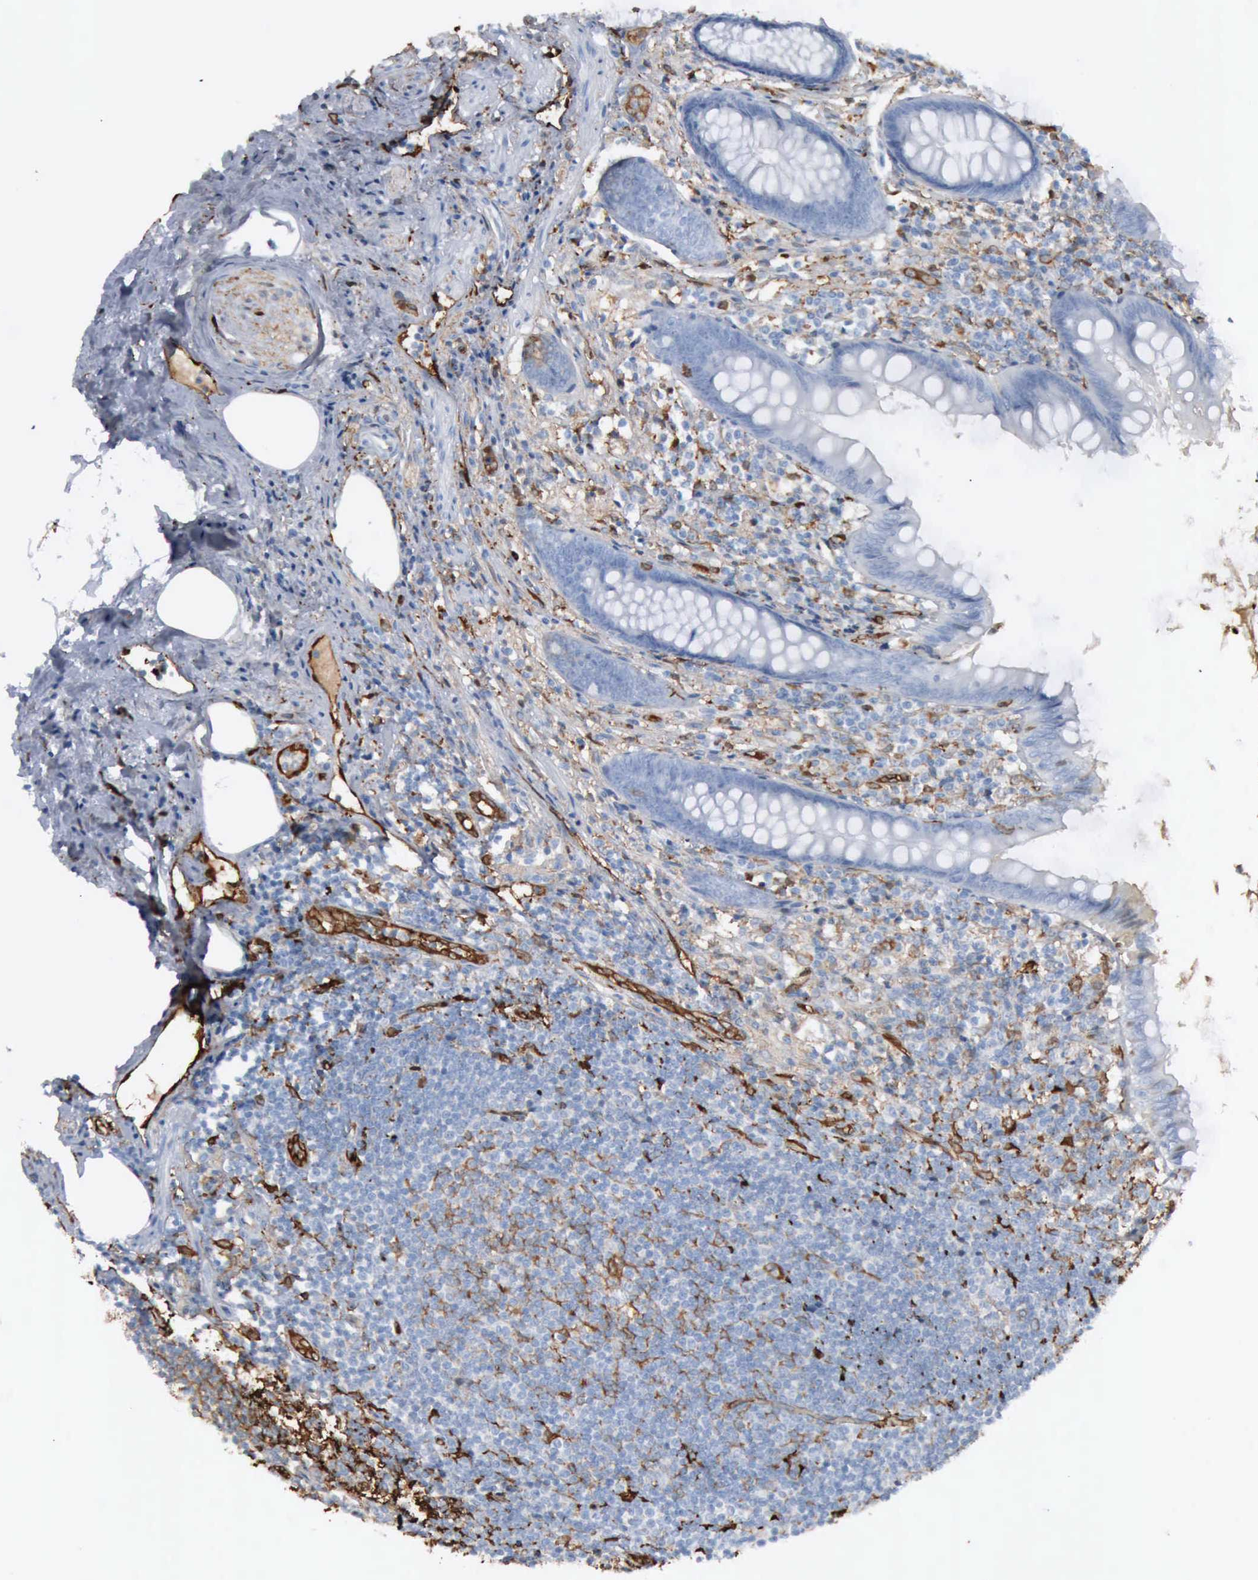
{"staining": {"intensity": "negative", "quantity": "none", "location": "none"}, "tissue": "appendix", "cell_type": "Glandular cells", "image_type": "normal", "snomed": [{"axis": "morphology", "description": "Normal tissue, NOS"}, {"axis": "topography", "description": "Appendix"}], "caption": "A high-resolution histopathology image shows immunohistochemistry staining of normal appendix, which demonstrates no significant expression in glandular cells.", "gene": "FSCN1", "patient": {"sex": "female", "age": 36}}